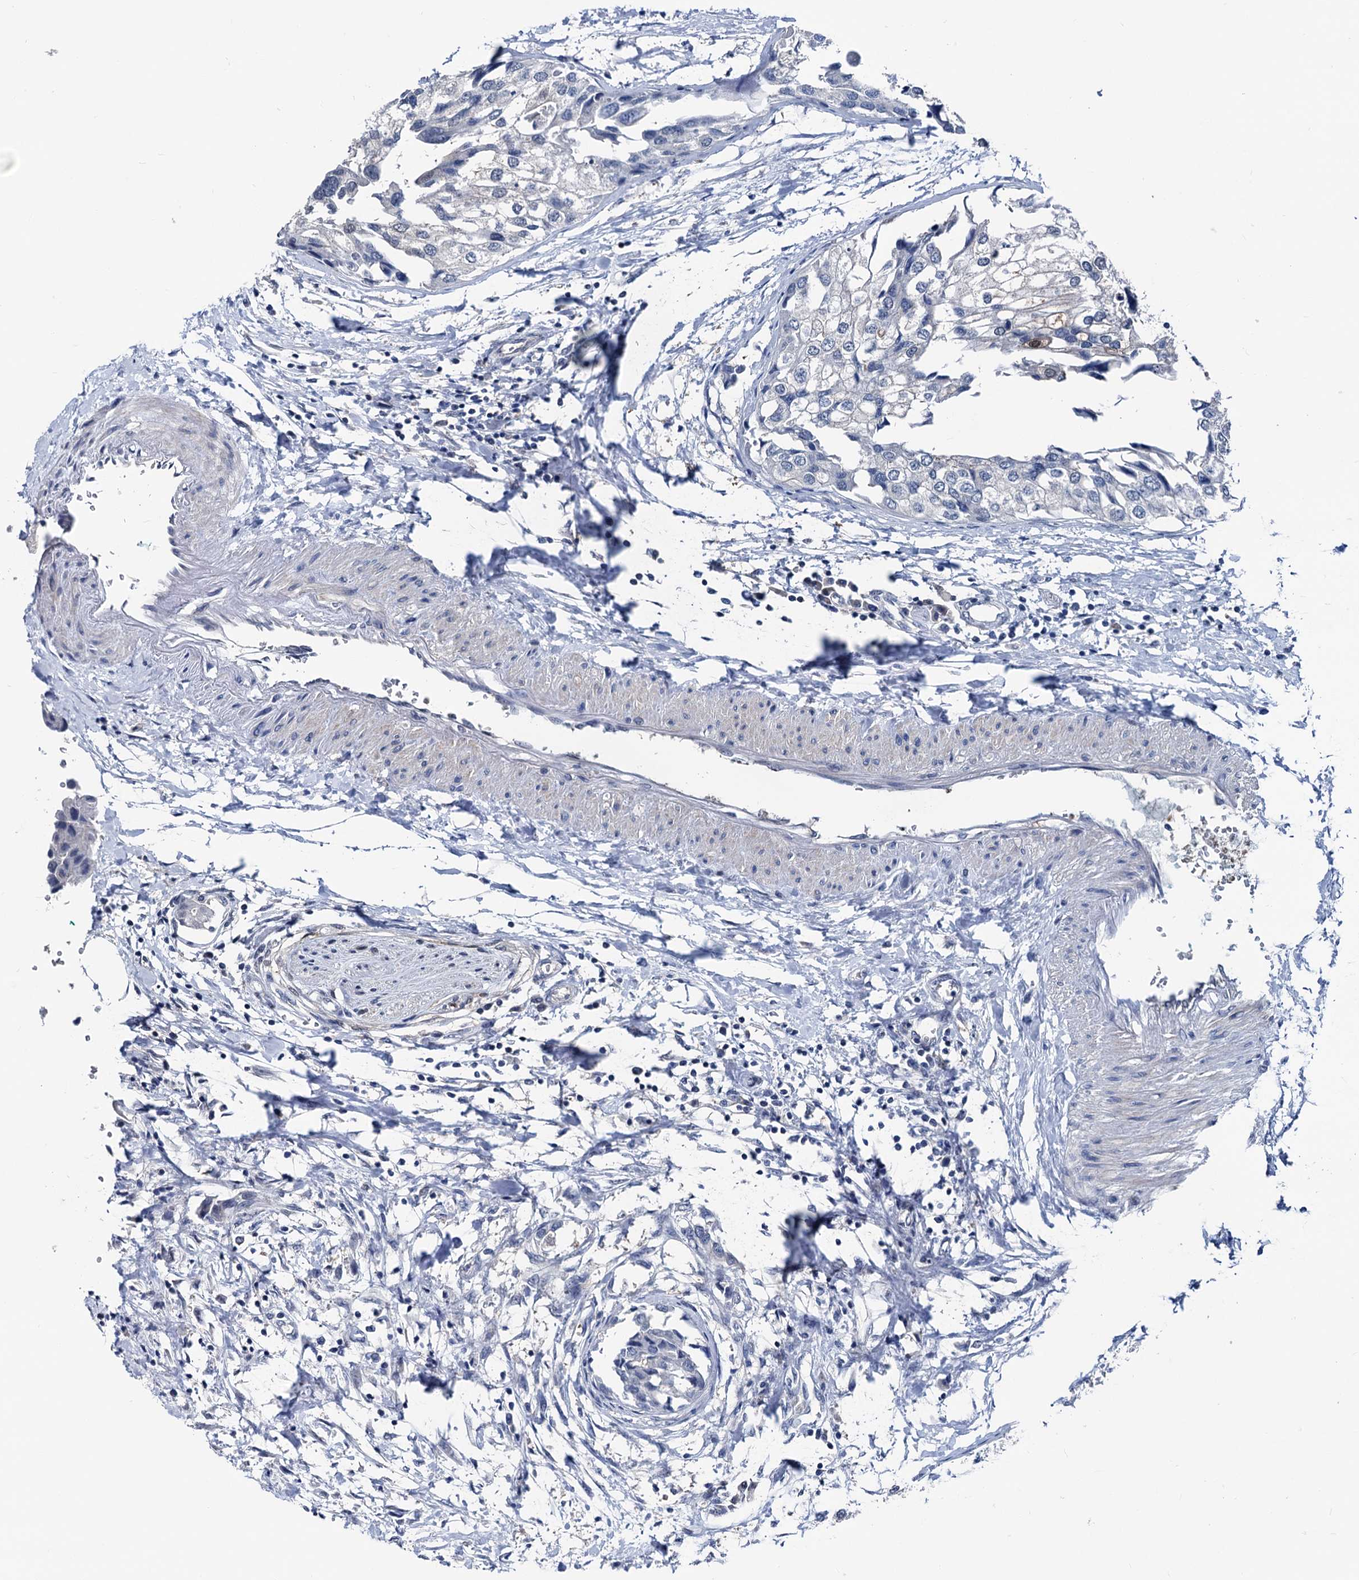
{"staining": {"intensity": "negative", "quantity": "none", "location": "none"}, "tissue": "urothelial cancer", "cell_type": "Tumor cells", "image_type": "cancer", "snomed": [{"axis": "morphology", "description": "Urothelial carcinoma, High grade"}, {"axis": "topography", "description": "Urinary bladder"}], "caption": "This is a micrograph of immunohistochemistry (IHC) staining of high-grade urothelial carcinoma, which shows no staining in tumor cells.", "gene": "GLO1", "patient": {"sex": "male", "age": 64}}